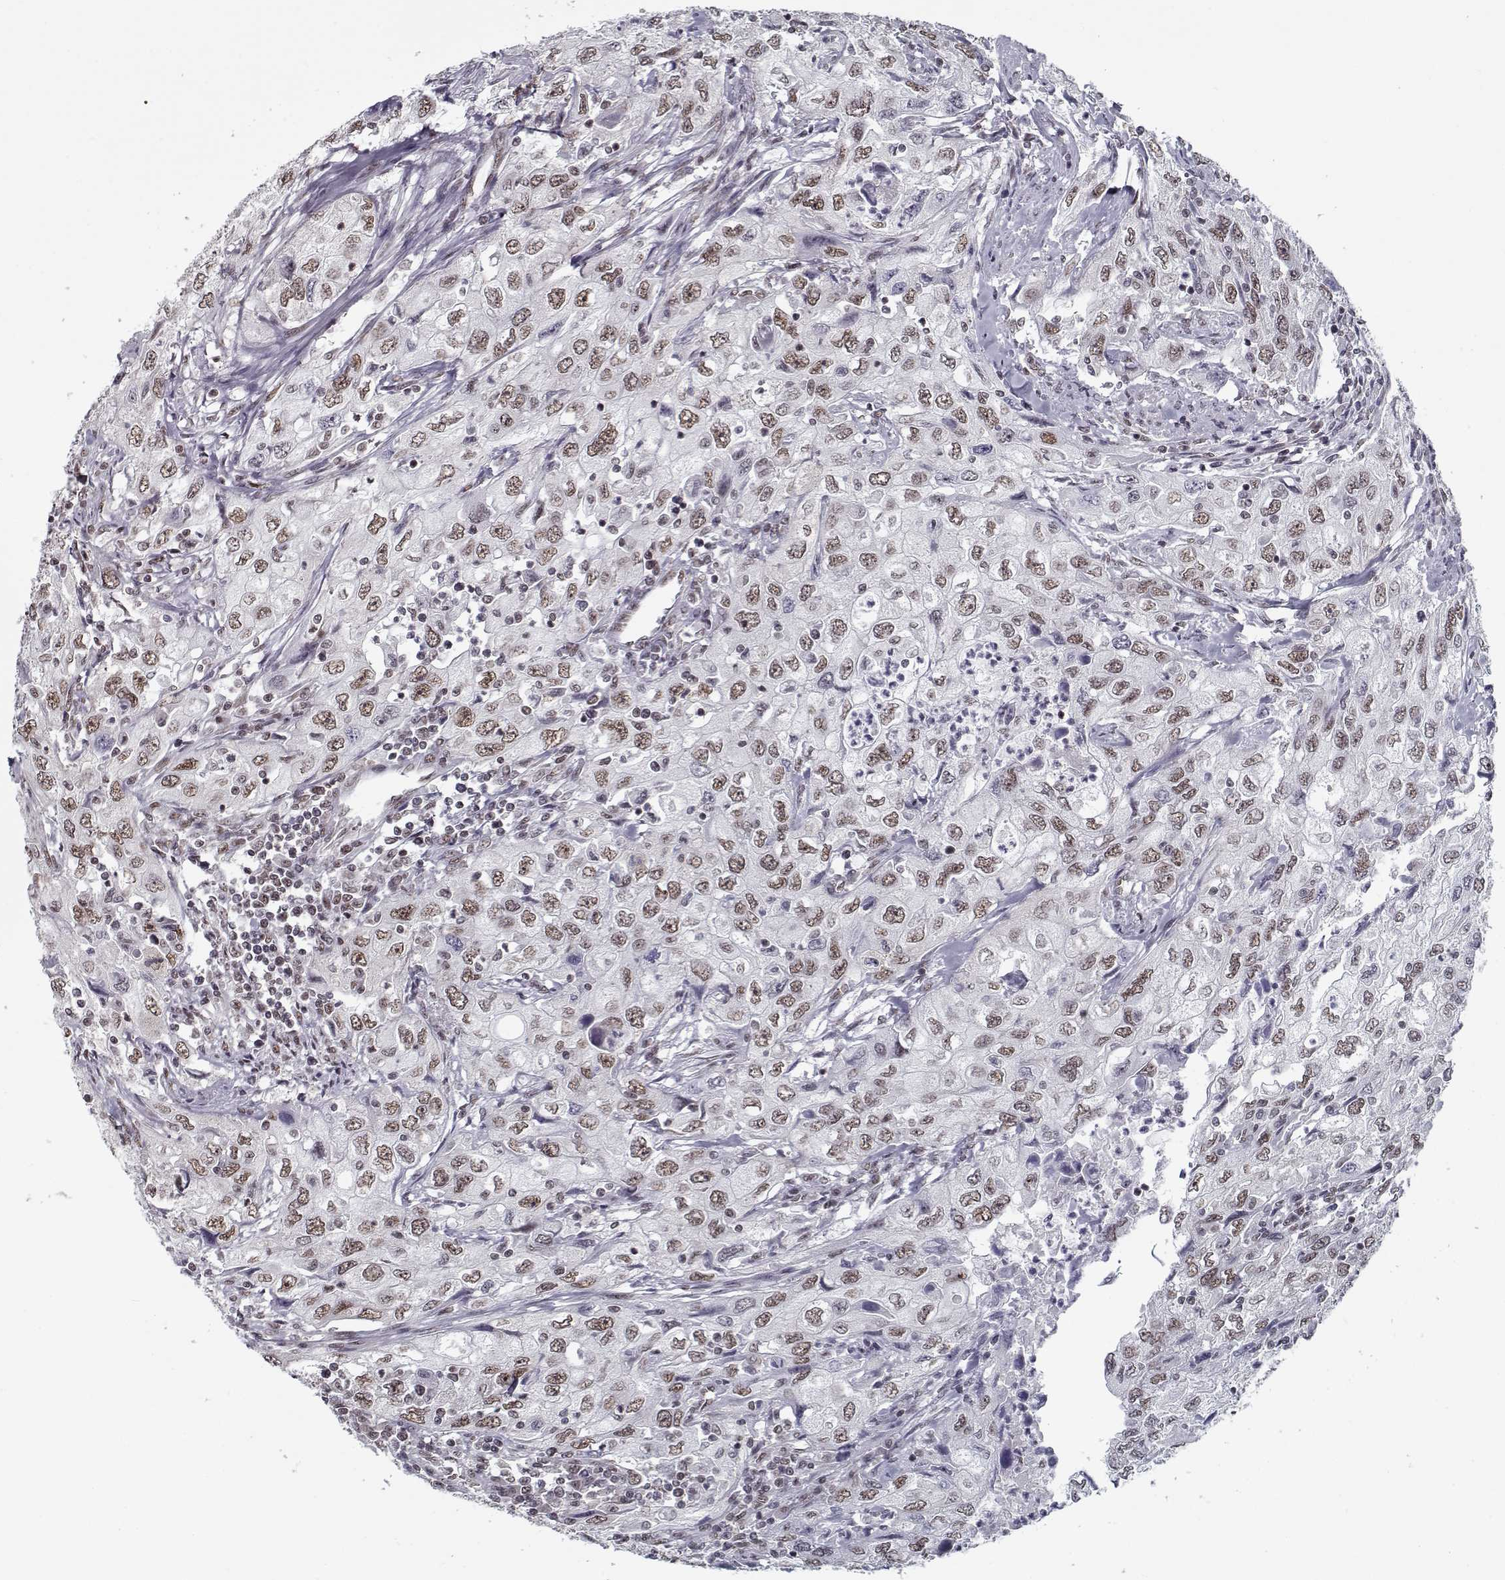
{"staining": {"intensity": "weak", "quantity": ">75%", "location": "nuclear"}, "tissue": "urothelial cancer", "cell_type": "Tumor cells", "image_type": "cancer", "snomed": [{"axis": "morphology", "description": "Urothelial carcinoma, High grade"}, {"axis": "topography", "description": "Urinary bladder"}], "caption": "Human urothelial carcinoma (high-grade) stained with a protein marker displays weak staining in tumor cells.", "gene": "TESPA1", "patient": {"sex": "male", "age": 76}}